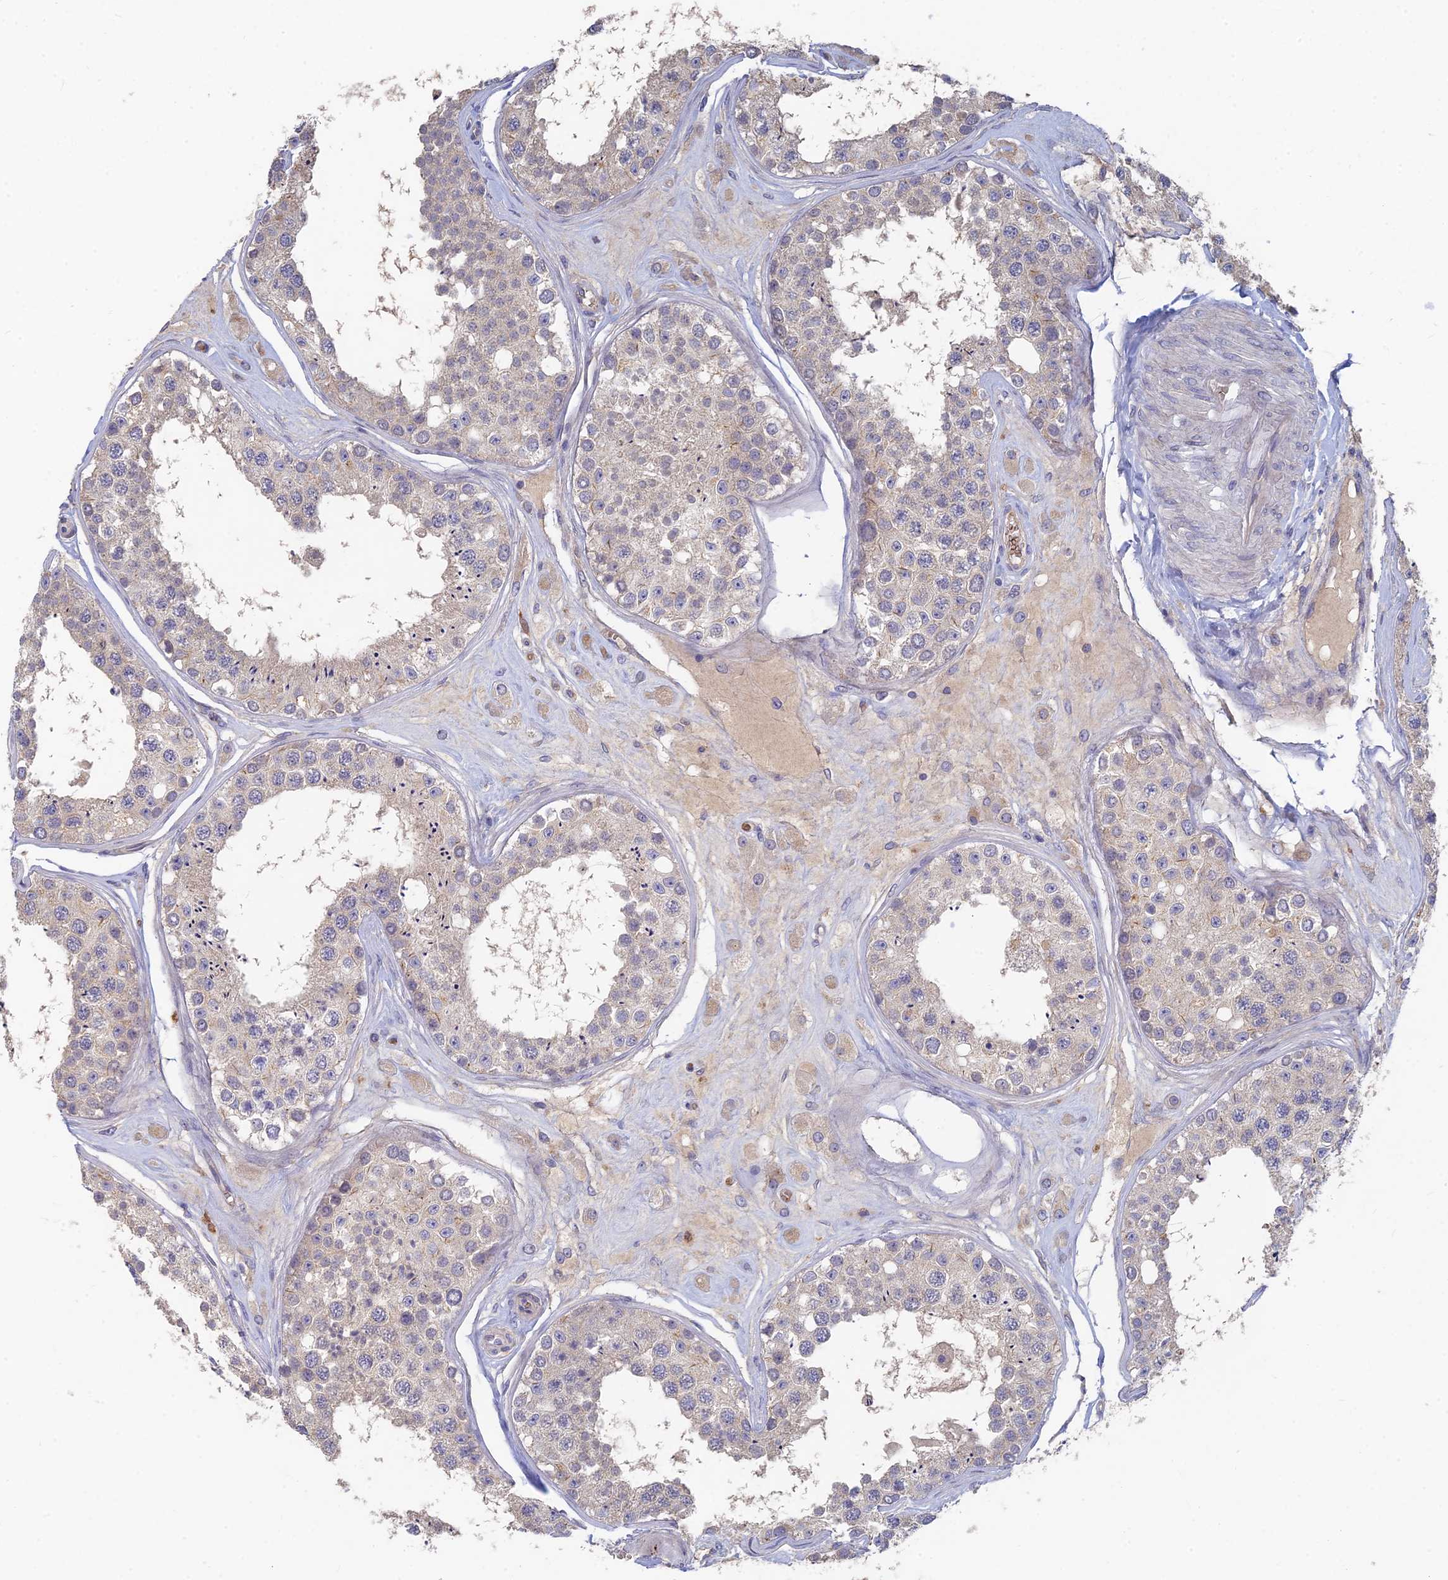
{"staining": {"intensity": "weak", "quantity": "25%-75%", "location": "cytoplasmic/membranous"}, "tissue": "testis", "cell_type": "Cells in seminiferous ducts", "image_type": "normal", "snomed": [{"axis": "morphology", "description": "Normal tissue, NOS"}, {"axis": "topography", "description": "Testis"}], "caption": "Protein staining of normal testis reveals weak cytoplasmic/membranous staining in approximately 25%-75% of cells in seminiferous ducts. (Stains: DAB (3,3'-diaminobenzidine) in brown, nuclei in blue, Microscopy: brightfield microscopy at high magnification).", "gene": "ARRDC1", "patient": {"sex": "male", "age": 25}}